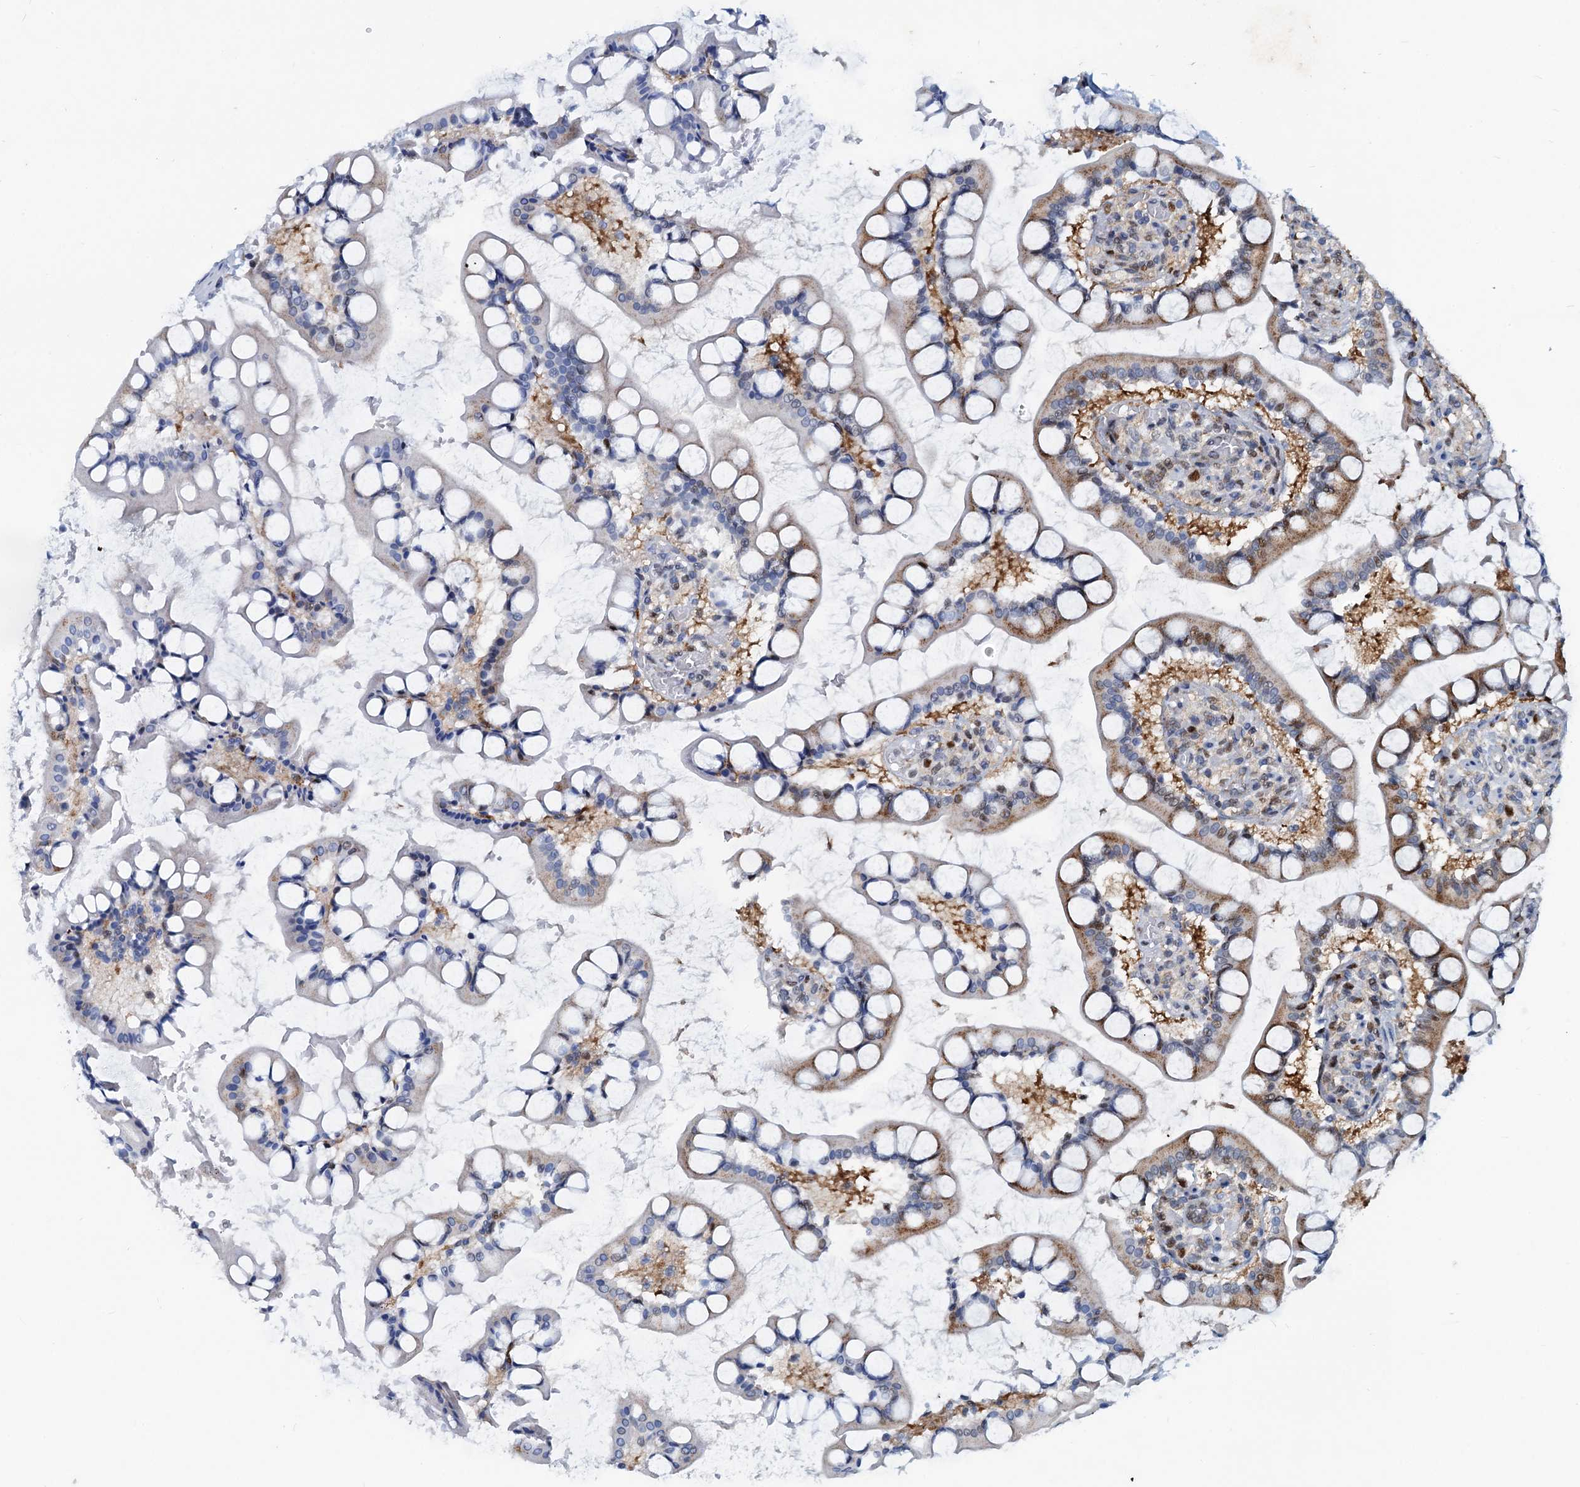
{"staining": {"intensity": "strong", "quantity": "25%-75%", "location": "cytoplasmic/membranous"}, "tissue": "small intestine", "cell_type": "Glandular cells", "image_type": "normal", "snomed": [{"axis": "morphology", "description": "Normal tissue, NOS"}, {"axis": "topography", "description": "Small intestine"}], "caption": "High-magnification brightfield microscopy of benign small intestine stained with DAB (brown) and counterstained with hematoxylin (blue). glandular cells exhibit strong cytoplasmic/membranous expression is appreciated in about25%-75% of cells. Nuclei are stained in blue.", "gene": "PTGES3", "patient": {"sex": "male", "age": 52}}